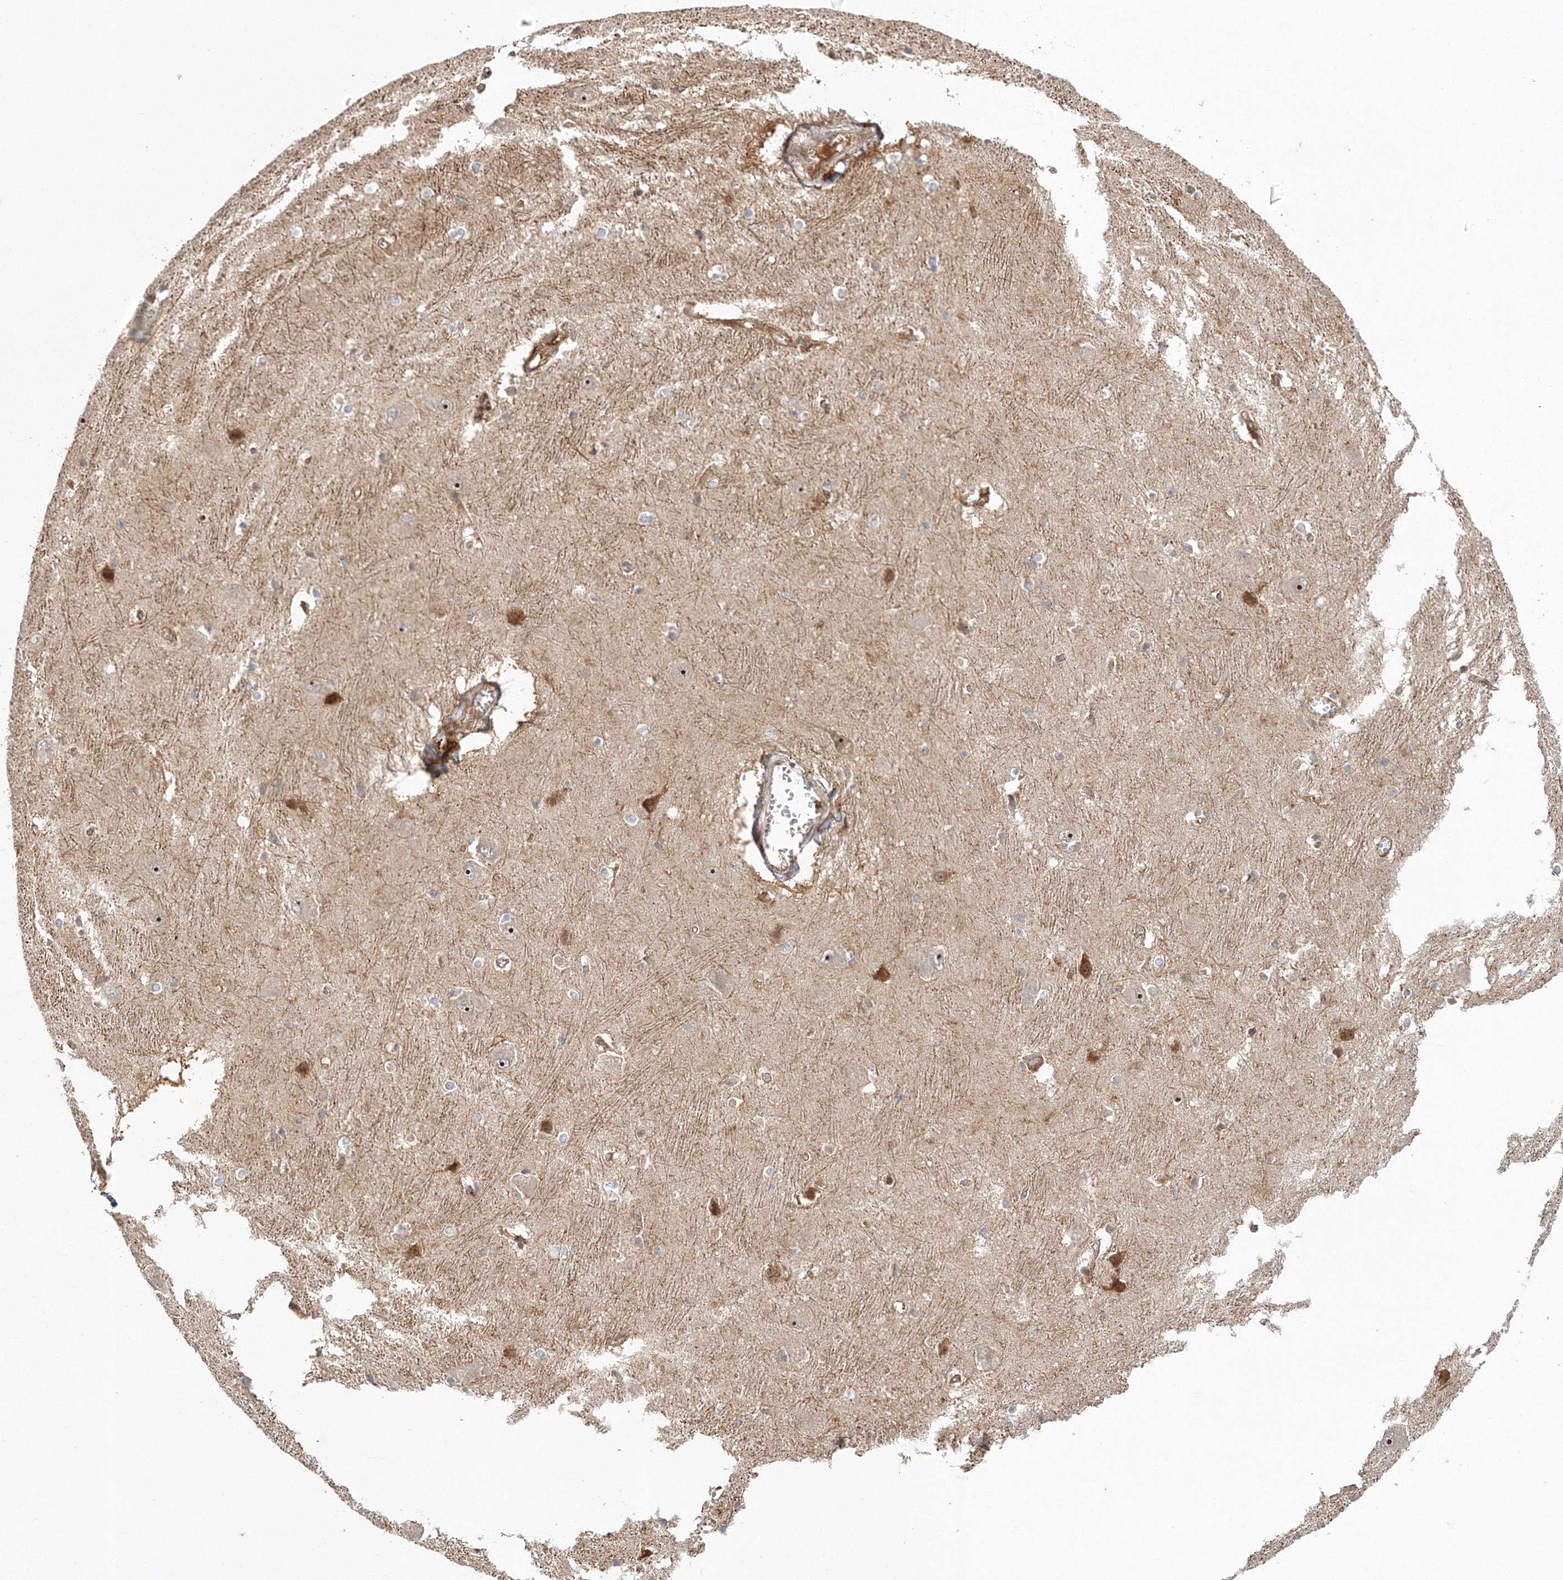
{"staining": {"intensity": "negative", "quantity": "none", "location": "none"}, "tissue": "caudate", "cell_type": "Glial cells", "image_type": "normal", "snomed": [{"axis": "morphology", "description": "Normal tissue, NOS"}, {"axis": "topography", "description": "Lateral ventricle wall"}], "caption": "Immunohistochemistry (IHC) of benign human caudate shows no staining in glial cells. Nuclei are stained in blue.", "gene": "NPM3", "patient": {"sex": "male", "age": 37}}